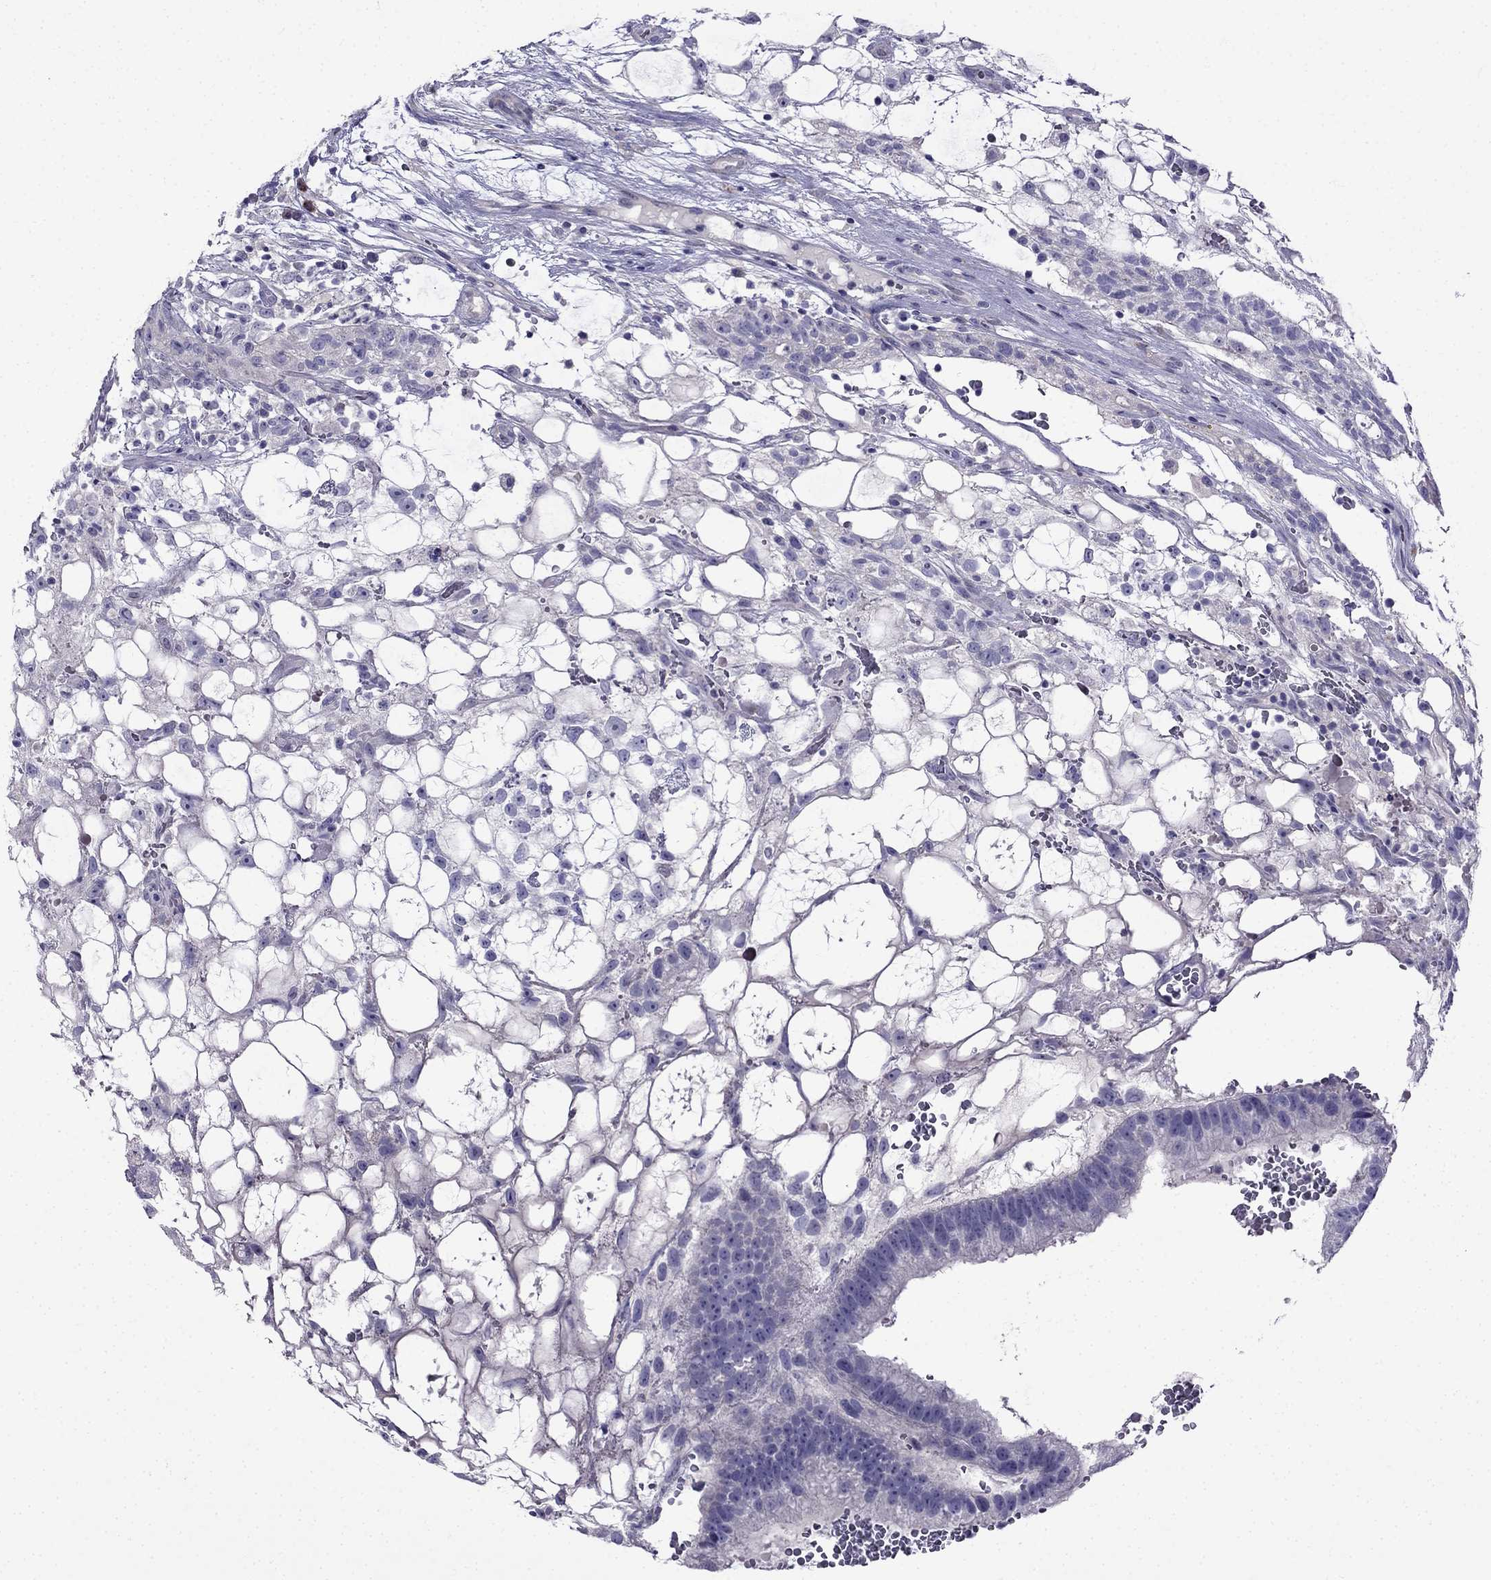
{"staining": {"intensity": "negative", "quantity": "none", "location": "none"}, "tissue": "testis cancer", "cell_type": "Tumor cells", "image_type": "cancer", "snomed": [{"axis": "morphology", "description": "Normal tissue, NOS"}, {"axis": "morphology", "description": "Carcinoma, Embryonal, NOS"}, {"axis": "topography", "description": "Testis"}, {"axis": "topography", "description": "Epididymis"}], "caption": "Tumor cells are negative for protein expression in human embryonal carcinoma (testis). (Immunohistochemistry (ihc), brightfield microscopy, high magnification).", "gene": "PATE1", "patient": {"sex": "male", "age": 32}}